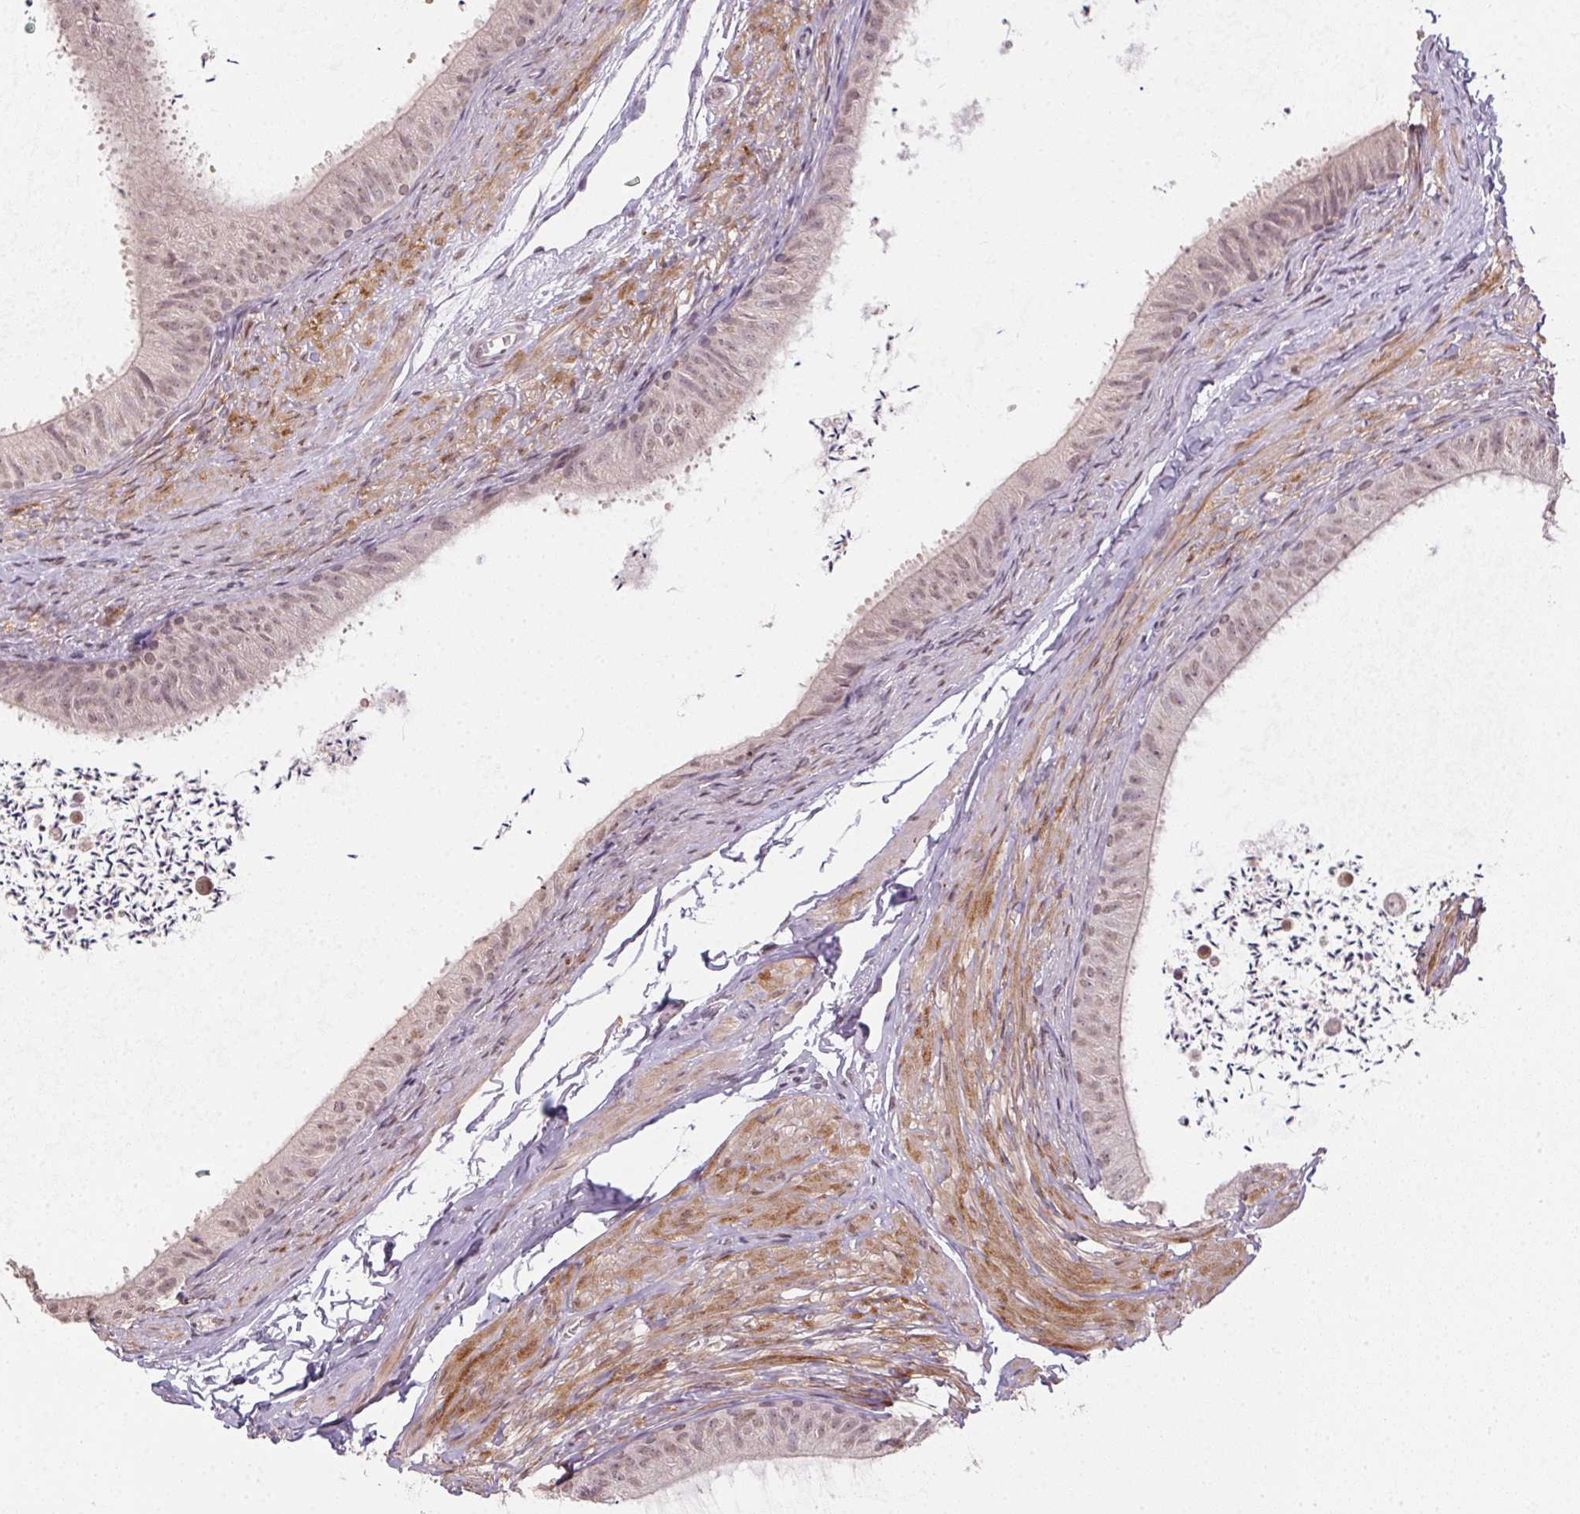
{"staining": {"intensity": "negative", "quantity": "none", "location": "none"}, "tissue": "epididymis", "cell_type": "Glandular cells", "image_type": "normal", "snomed": [{"axis": "morphology", "description": "Normal tissue, NOS"}, {"axis": "topography", "description": "Epididymis, spermatic cord, NOS"}, {"axis": "topography", "description": "Epididymis"}, {"axis": "topography", "description": "Peripheral nerve tissue"}], "caption": "The image displays no significant staining in glandular cells of epididymis.", "gene": "PPP4R4", "patient": {"sex": "male", "age": 29}}